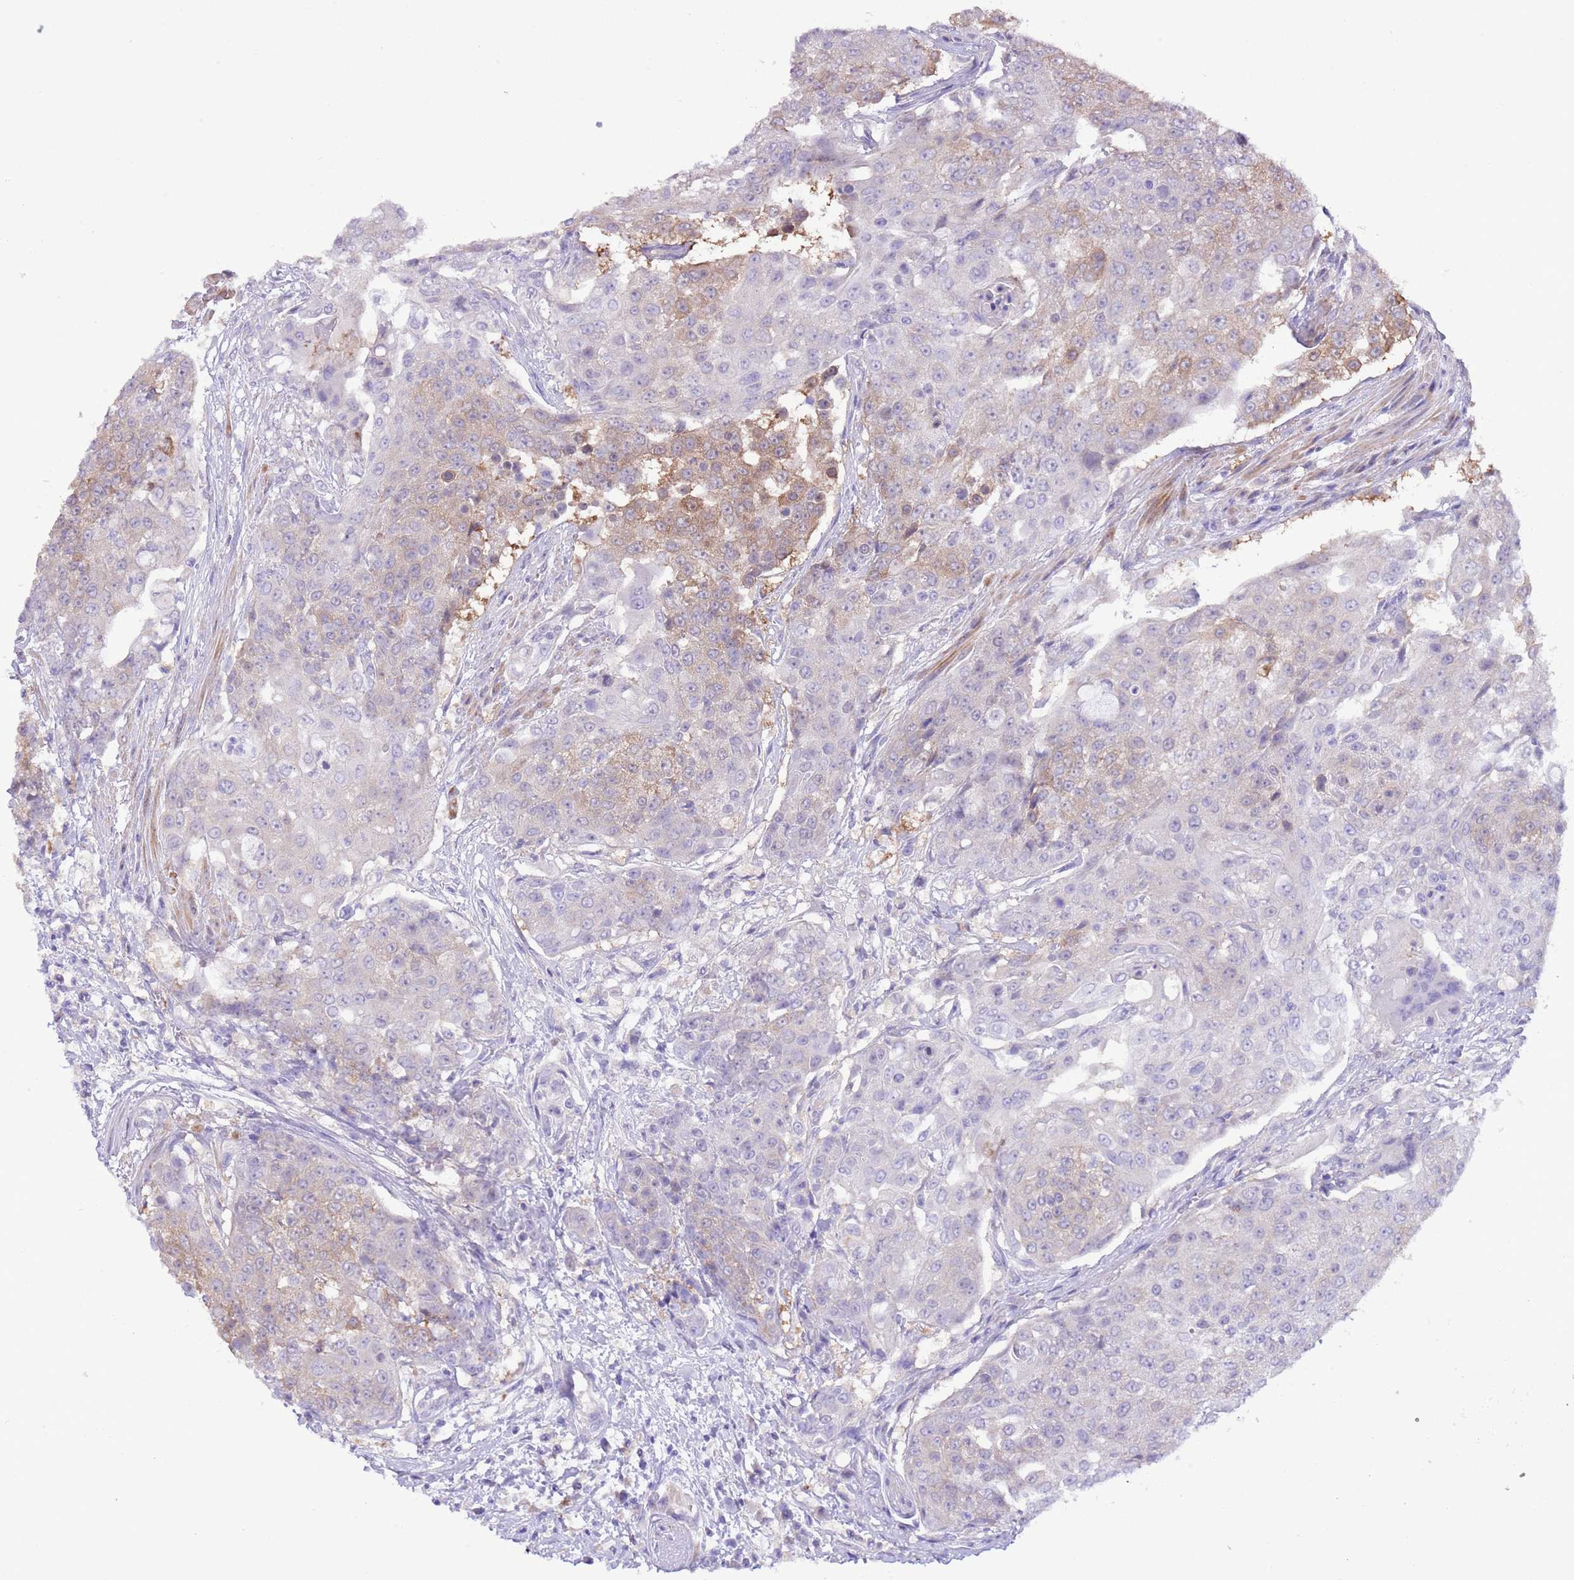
{"staining": {"intensity": "moderate", "quantity": "<25%", "location": "cytoplasmic/membranous"}, "tissue": "urothelial cancer", "cell_type": "Tumor cells", "image_type": "cancer", "snomed": [{"axis": "morphology", "description": "Urothelial carcinoma, High grade"}, {"axis": "topography", "description": "Urinary bladder"}], "caption": "Urothelial cancer stained with immunohistochemistry displays moderate cytoplasmic/membranous positivity in approximately <25% of tumor cells.", "gene": "PRR32", "patient": {"sex": "female", "age": 63}}